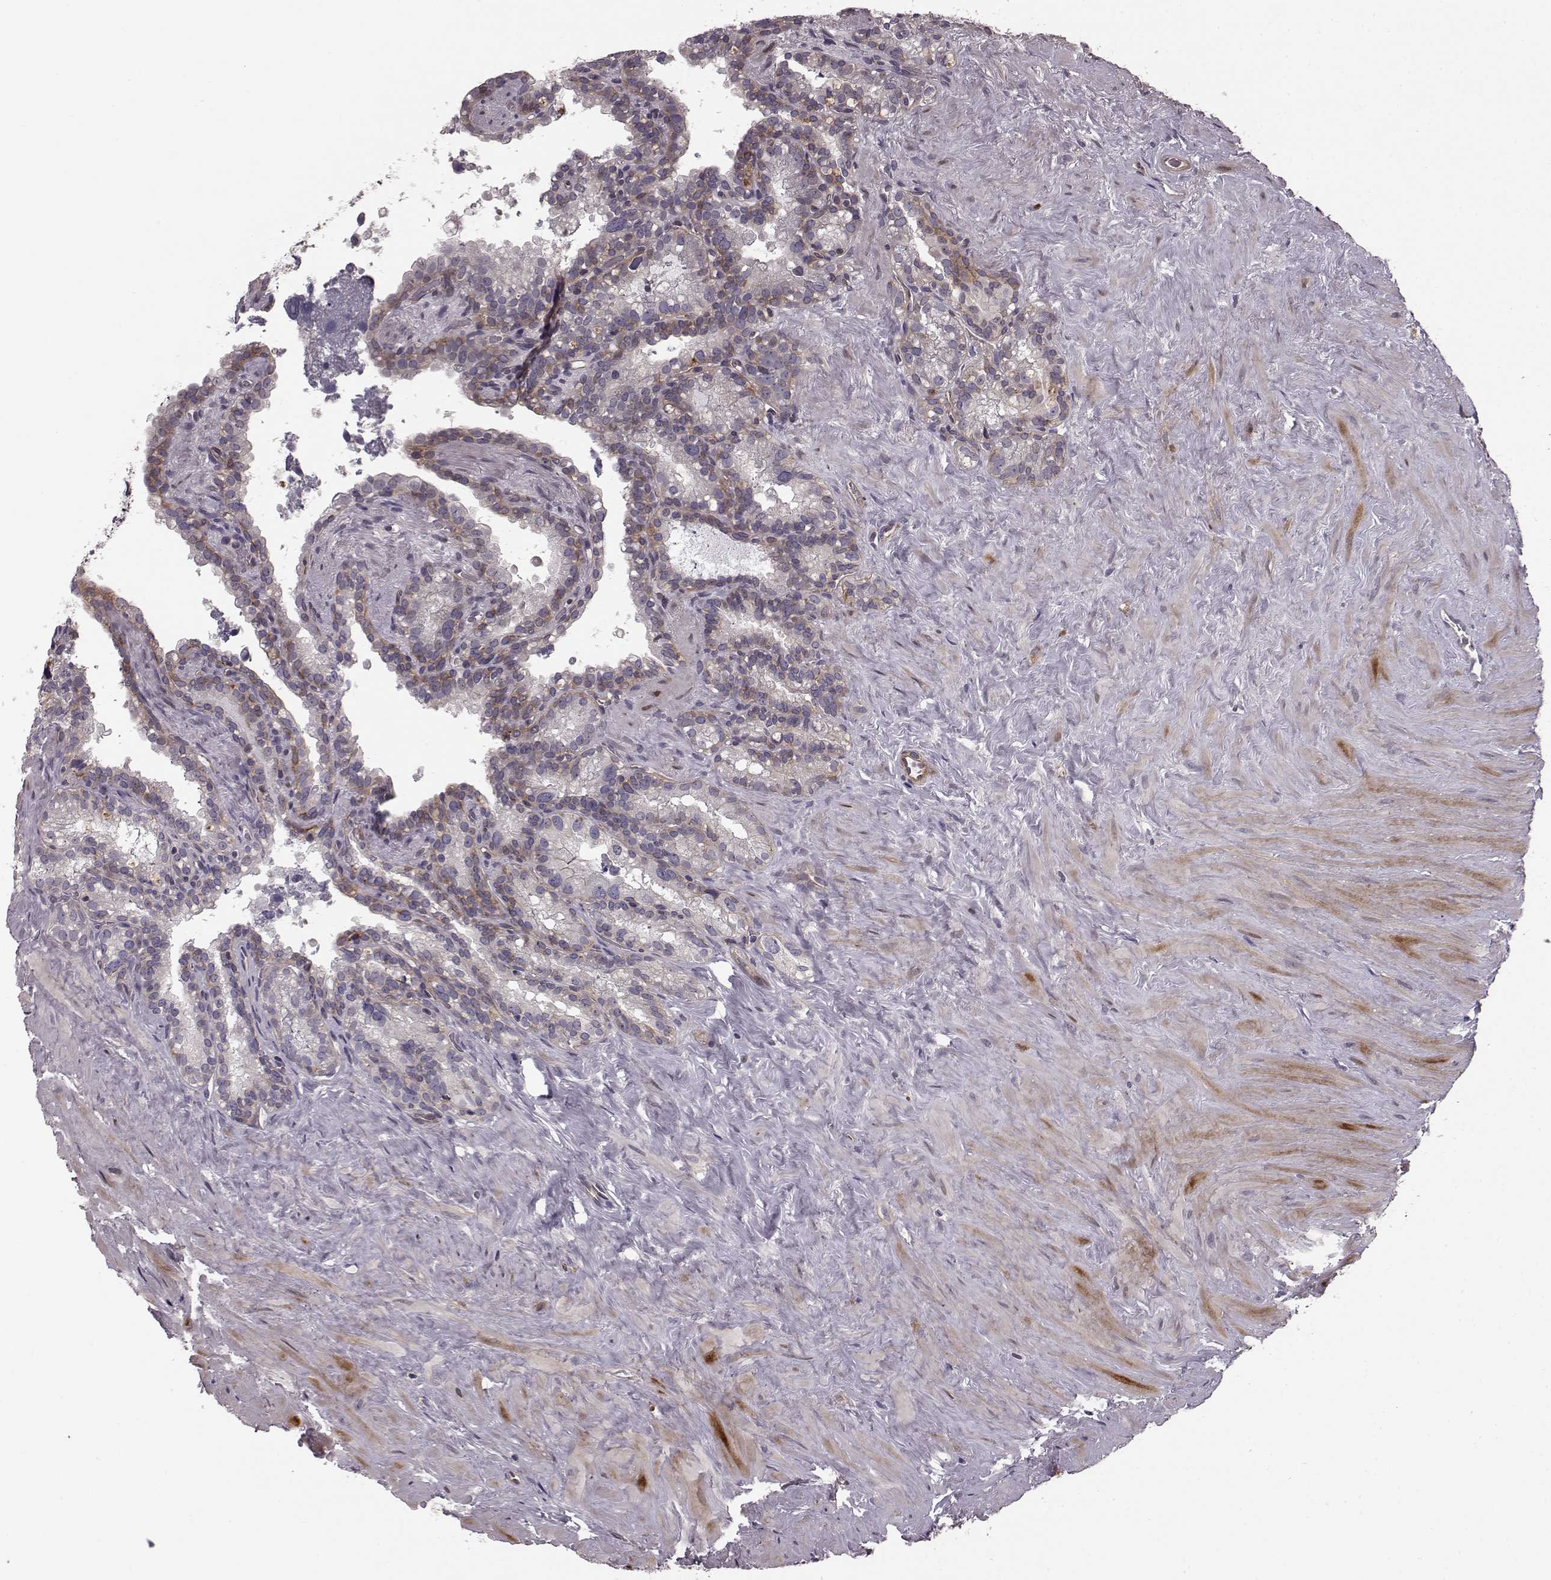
{"staining": {"intensity": "weak", "quantity": "<25%", "location": "cytoplasmic/membranous"}, "tissue": "seminal vesicle", "cell_type": "Glandular cells", "image_type": "normal", "snomed": [{"axis": "morphology", "description": "Normal tissue, NOS"}, {"axis": "topography", "description": "Seminal veicle"}], "caption": "A high-resolution photomicrograph shows immunohistochemistry staining of unremarkable seminal vesicle, which exhibits no significant positivity in glandular cells. (DAB (3,3'-diaminobenzidine) immunohistochemistry with hematoxylin counter stain).", "gene": "SLC22A18", "patient": {"sex": "male", "age": 71}}